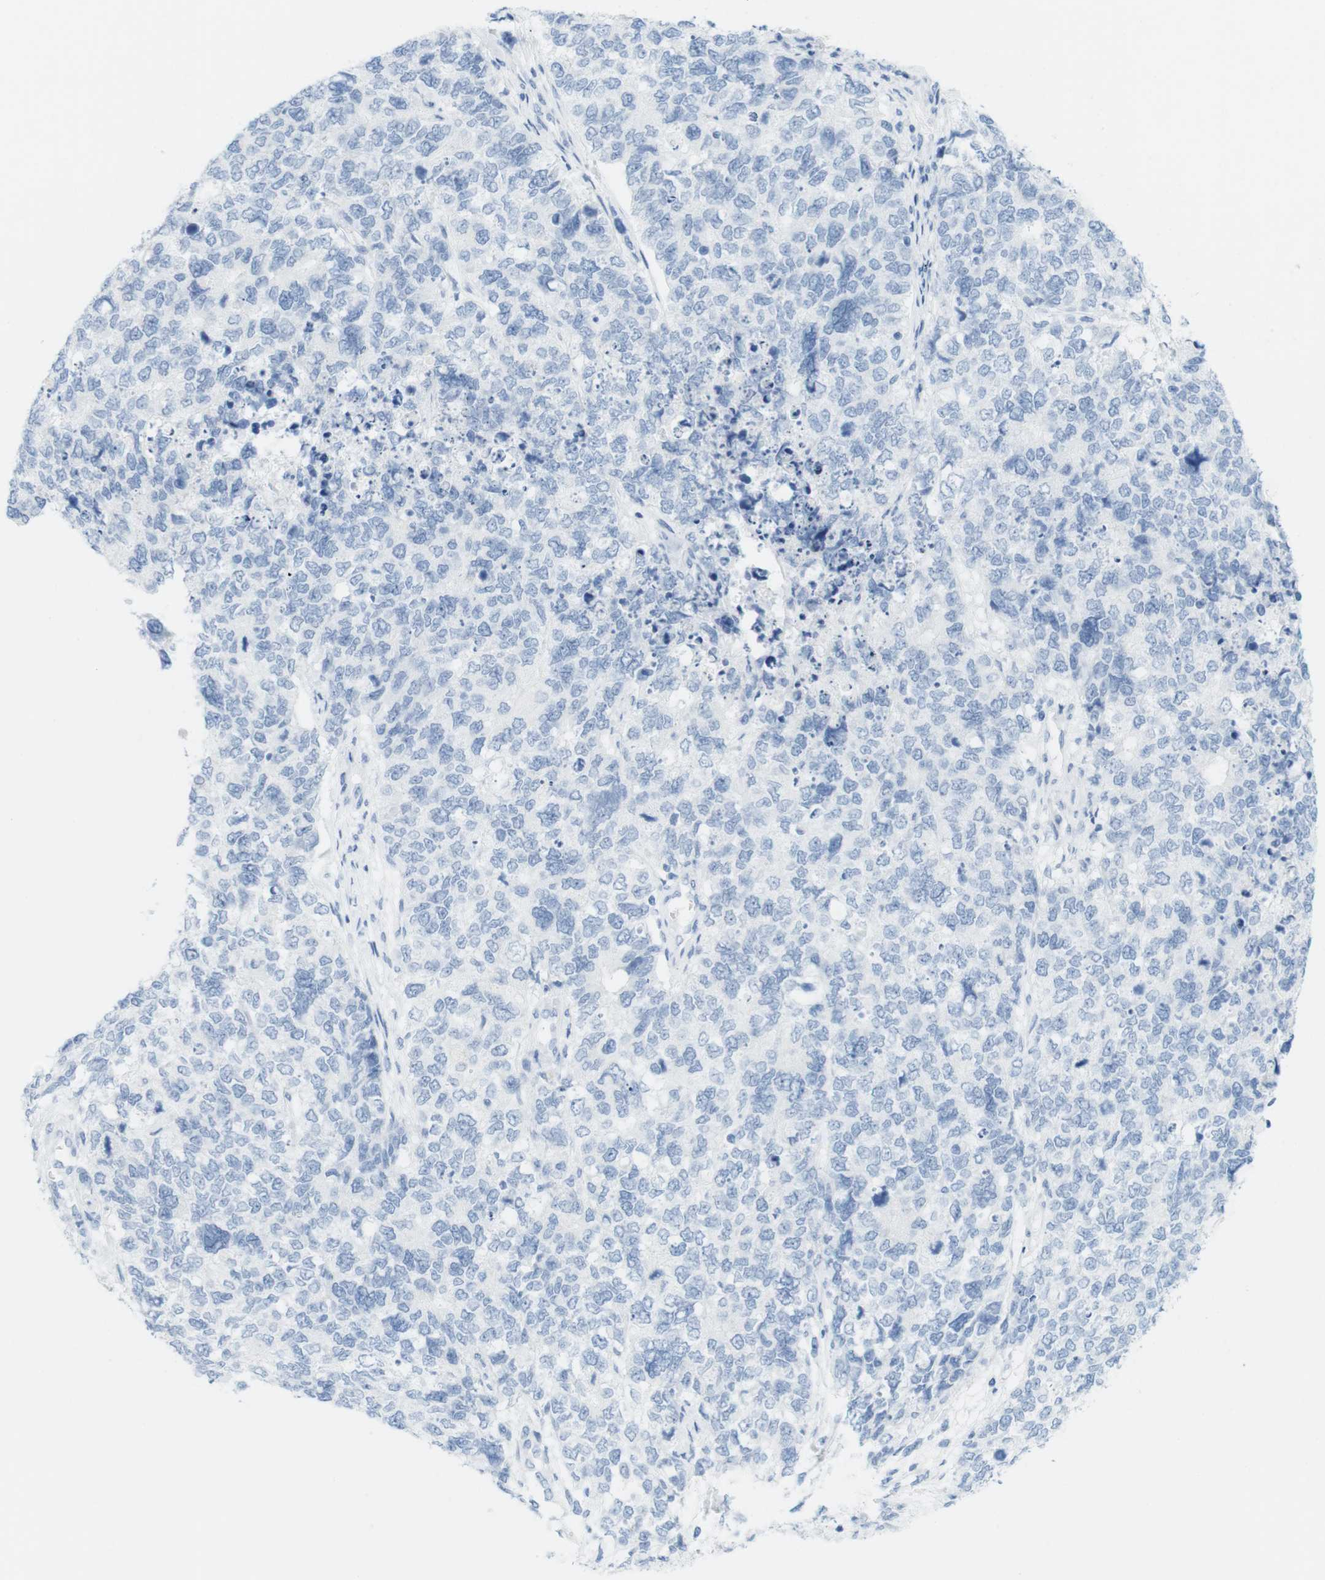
{"staining": {"intensity": "negative", "quantity": "none", "location": "none"}, "tissue": "cervical cancer", "cell_type": "Tumor cells", "image_type": "cancer", "snomed": [{"axis": "morphology", "description": "Squamous cell carcinoma, NOS"}, {"axis": "topography", "description": "Cervix"}], "caption": "Immunohistochemical staining of human squamous cell carcinoma (cervical) reveals no significant expression in tumor cells.", "gene": "TNNT2", "patient": {"sex": "female", "age": 63}}